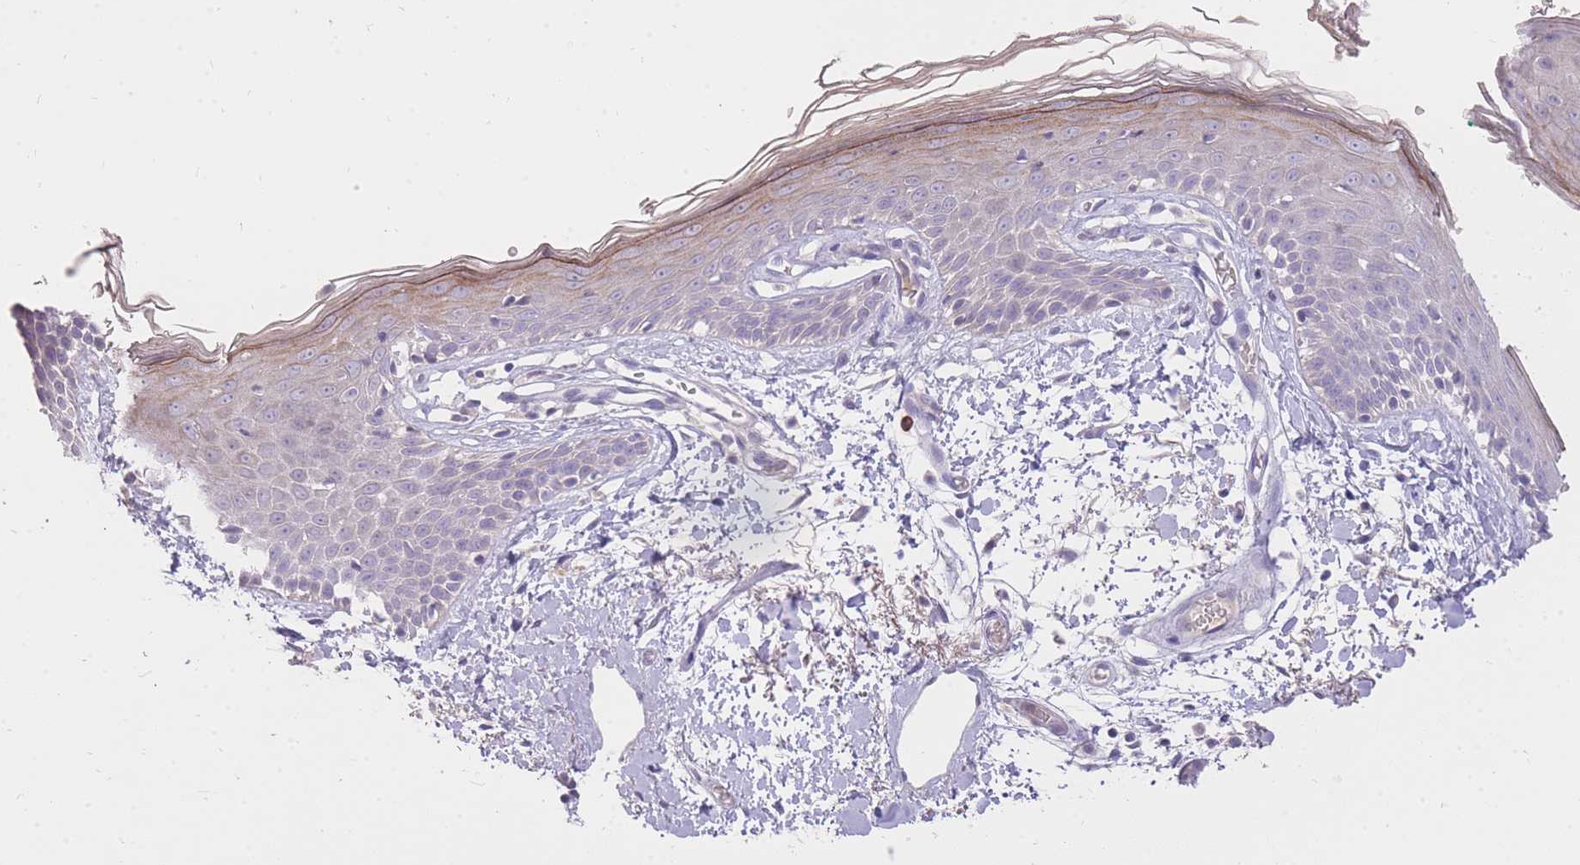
{"staining": {"intensity": "negative", "quantity": "none", "location": "none"}, "tissue": "skin", "cell_type": "Fibroblasts", "image_type": "normal", "snomed": [{"axis": "morphology", "description": "Normal tissue, NOS"}, {"axis": "topography", "description": "Skin"}], "caption": "Immunohistochemistry (IHC) histopathology image of unremarkable skin stained for a protein (brown), which displays no staining in fibroblasts. (DAB (3,3'-diaminobenzidine) immunohistochemistry, high magnification).", "gene": "FRG2B", "patient": {"sex": "male", "age": 79}}